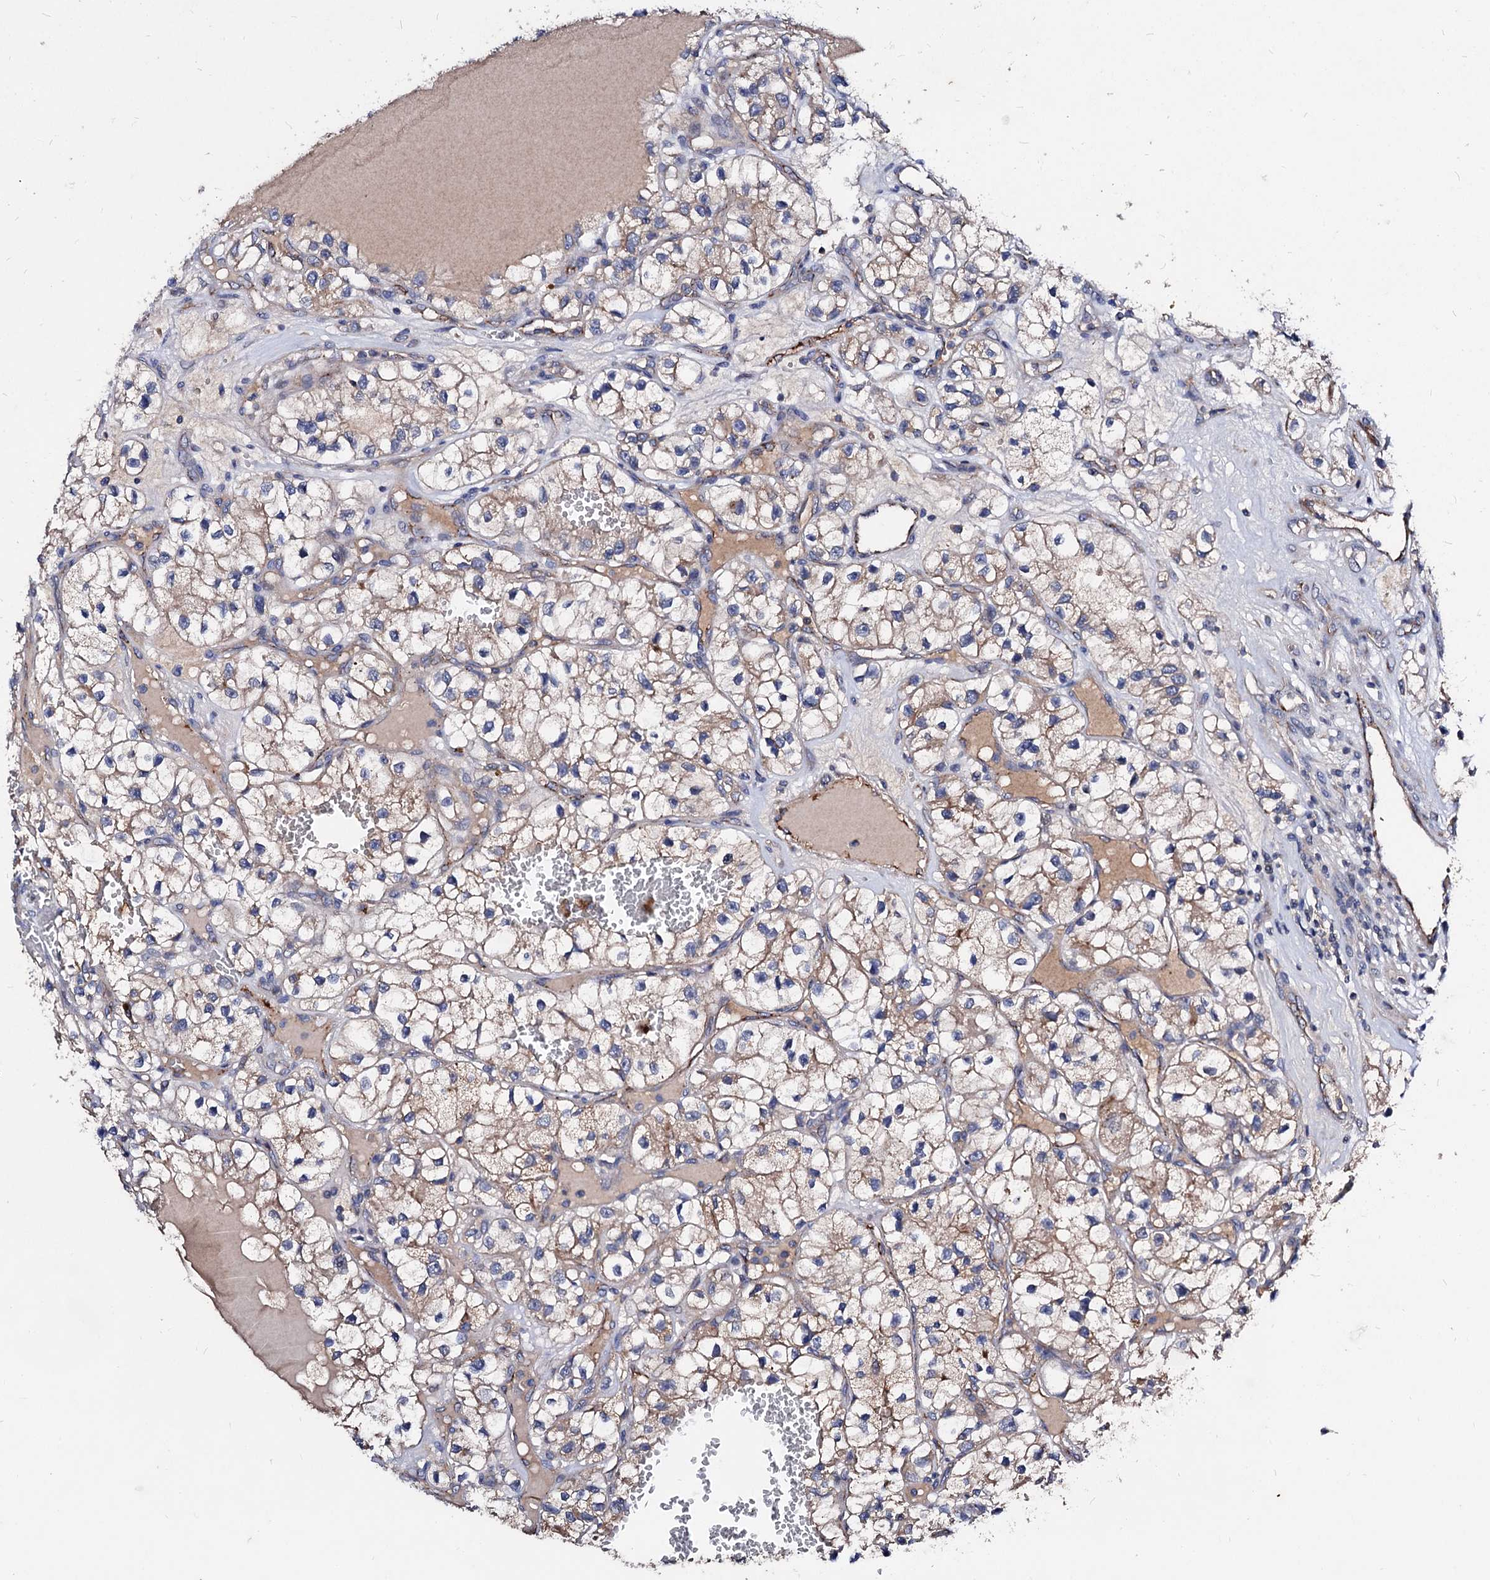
{"staining": {"intensity": "weak", "quantity": "25%-75%", "location": "cytoplasmic/membranous"}, "tissue": "renal cancer", "cell_type": "Tumor cells", "image_type": "cancer", "snomed": [{"axis": "morphology", "description": "Adenocarcinoma, NOS"}, {"axis": "topography", "description": "Kidney"}], "caption": "Renal cancer (adenocarcinoma) stained for a protein (brown) reveals weak cytoplasmic/membranous positive expression in about 25%-75% of tumor cells.", "gene": "FIBIN", "patient": {"sex": "female", "age": 57}}